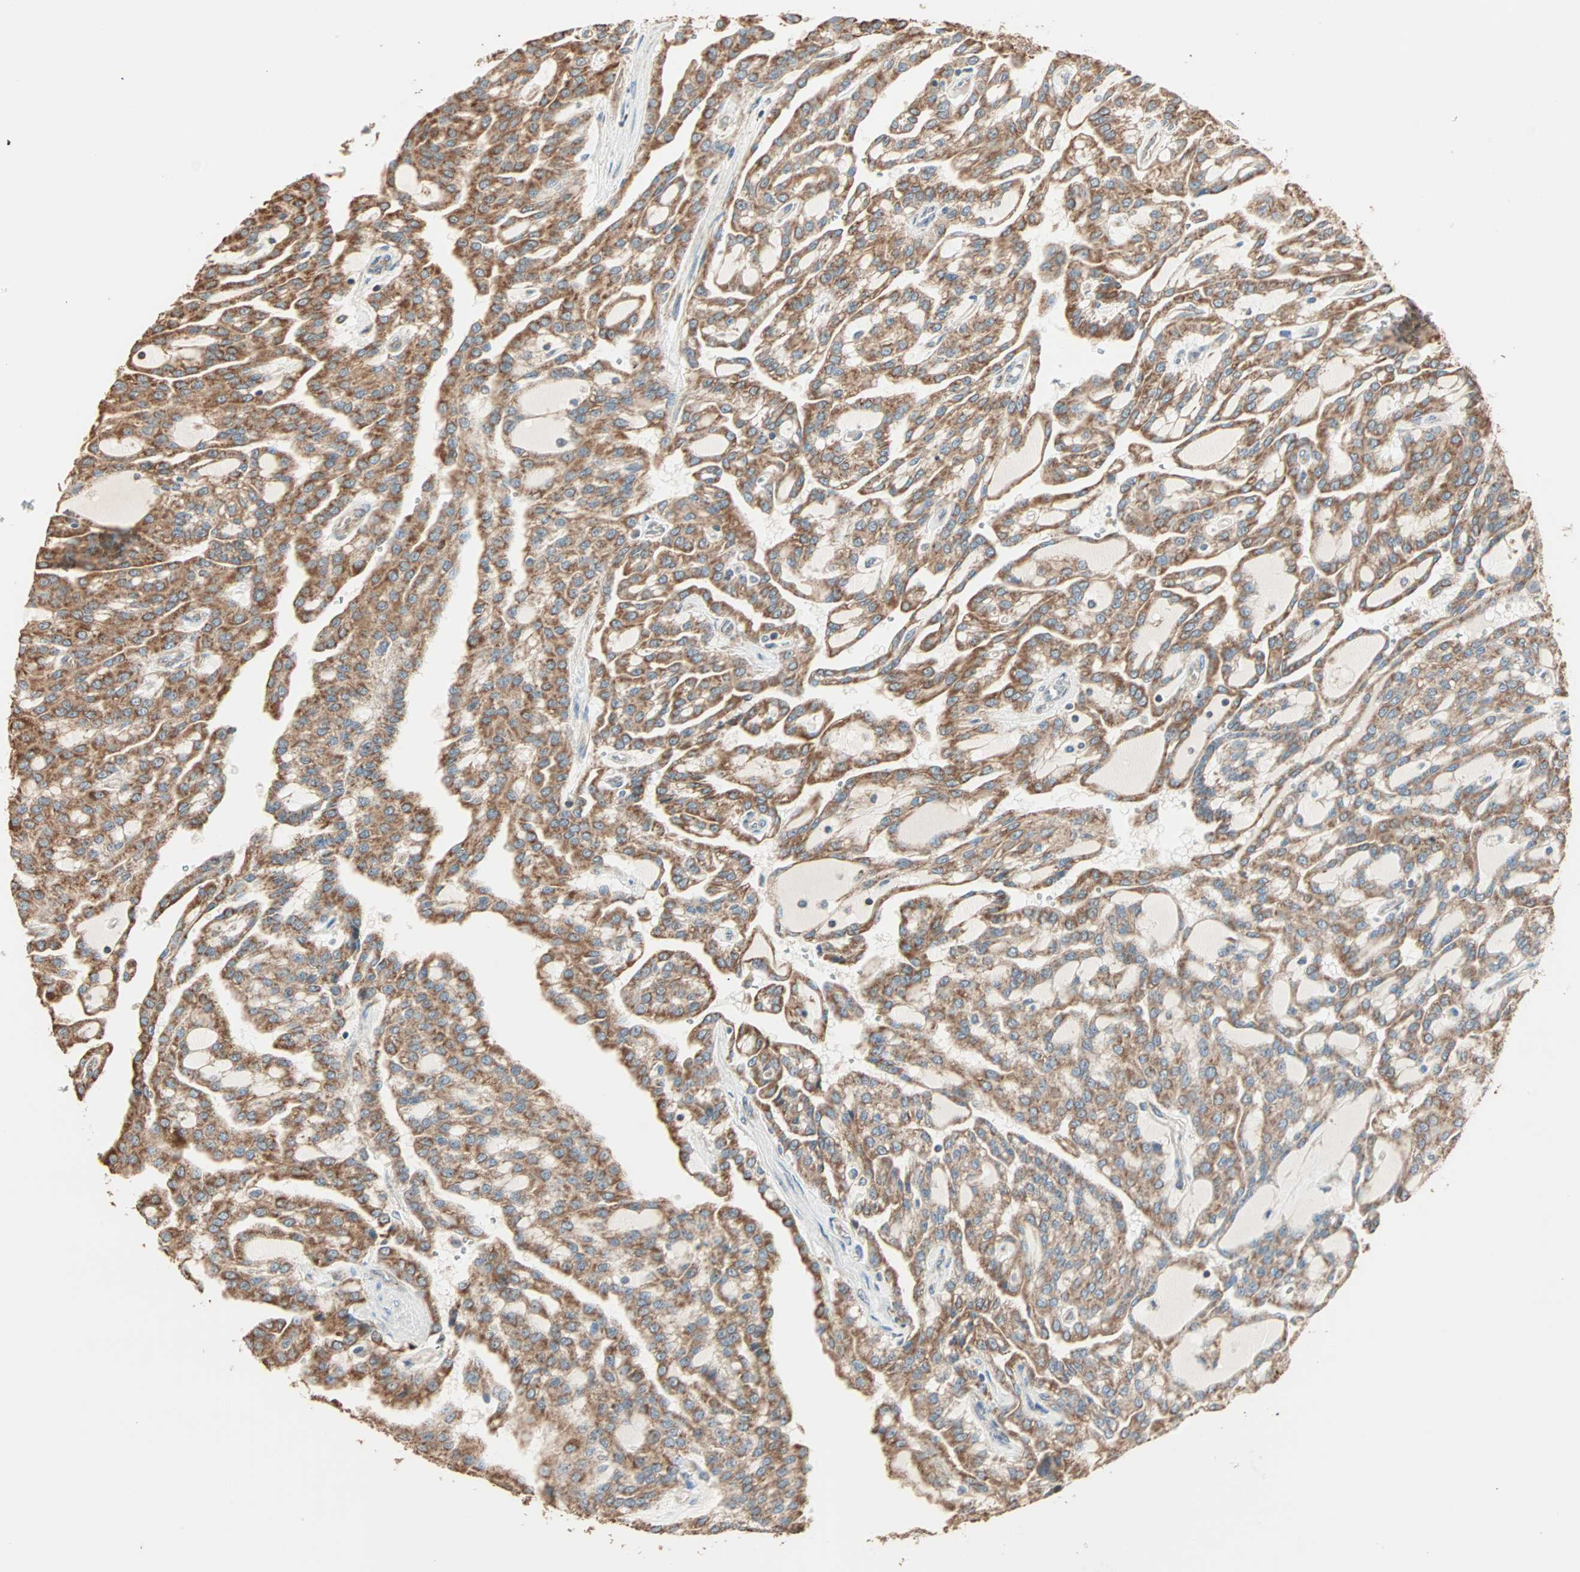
{"staining": {"intensity": "strong", "quantity": ">75%", "location": "cytoplasmic/membranous"}, "tissue": "renal cancer", "cell_type": "Tumor cells", "image_type": "cancer", "snomed": [{"axis": "morphology", "description": "Adenocarcinoma, NOS"}, {"axis": "topography", "description": "Kidney"}], "caption": "Renal cancer stained for a protein displays strong cytoplasmic/membranous positivity in tumor cells.", "gene": "EIF4G2", "patient": {"sex": "male", "age": 63}}